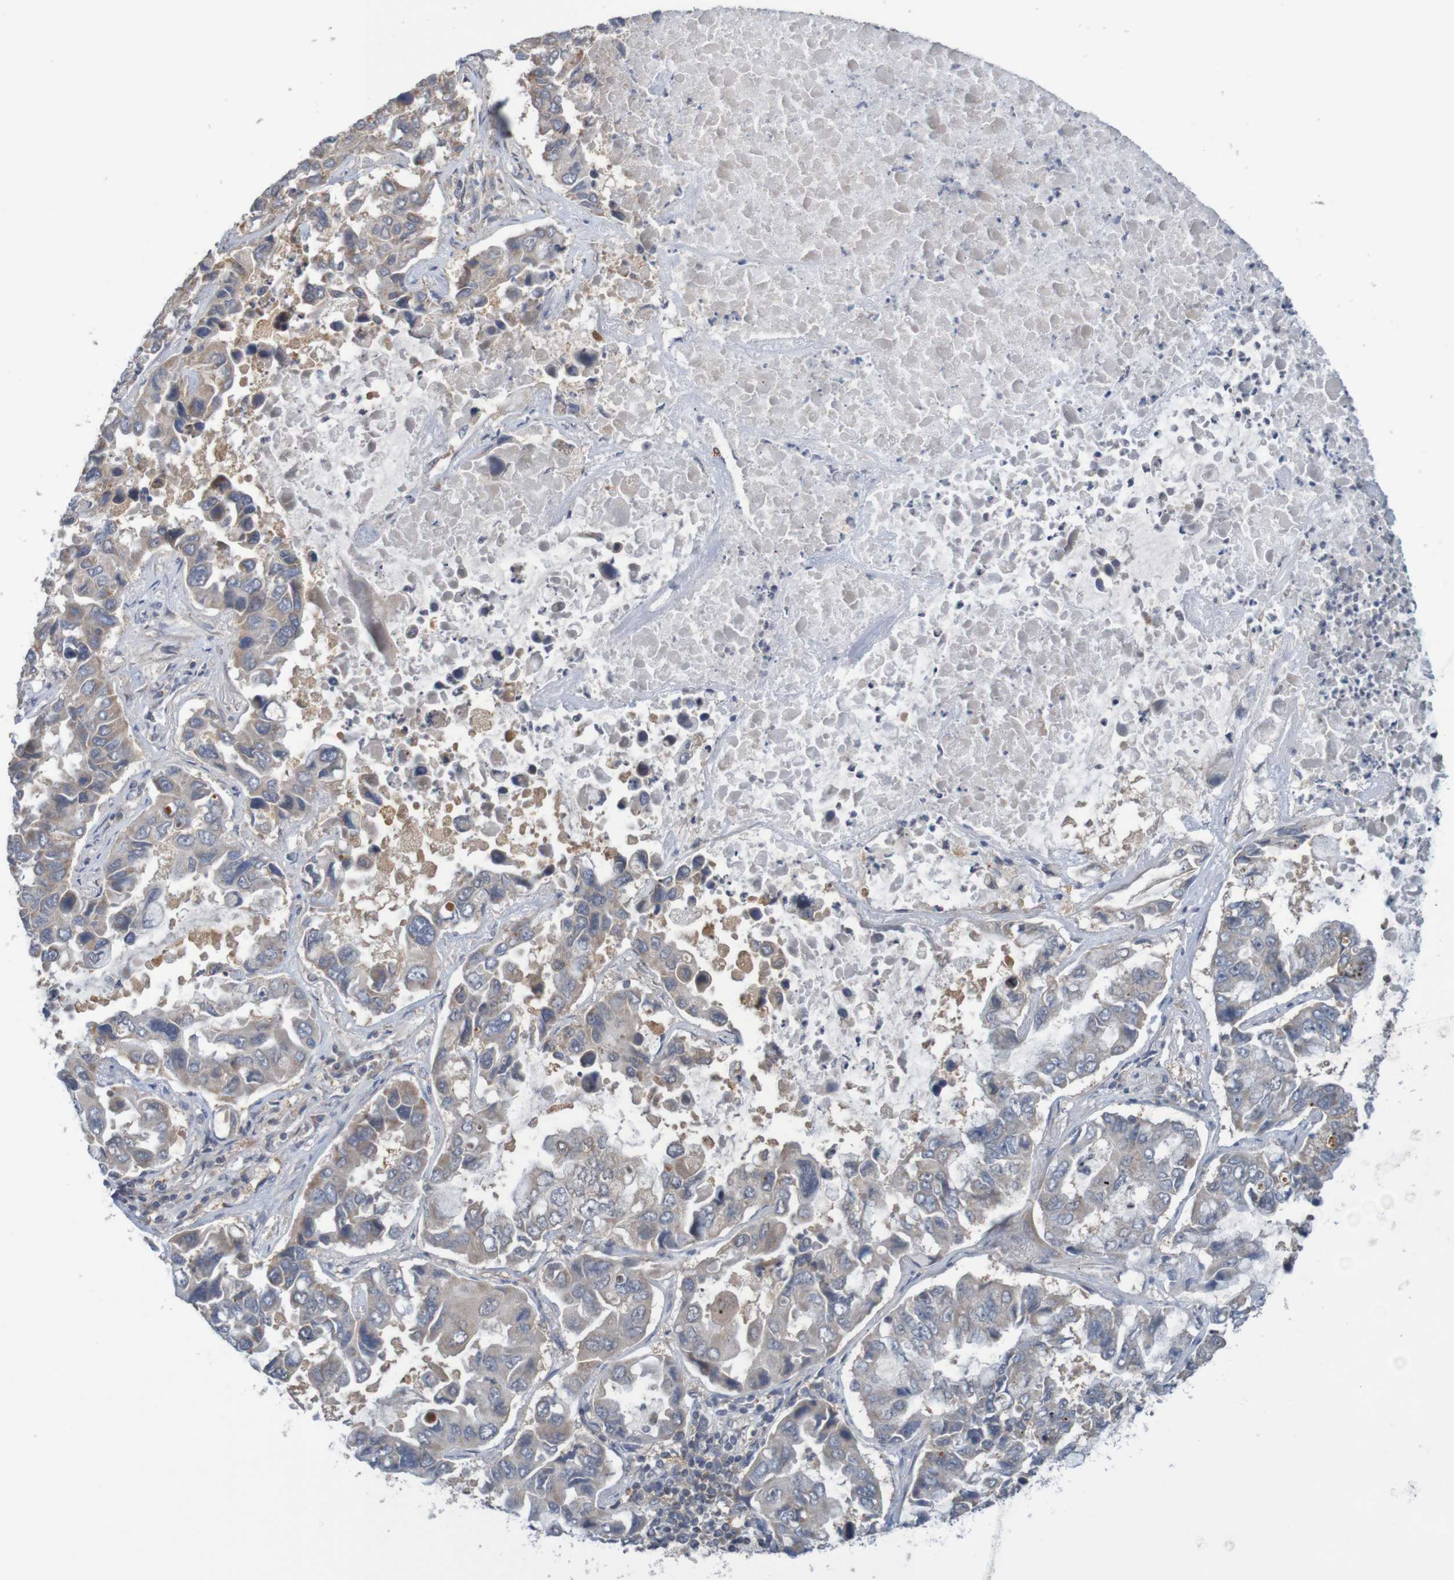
{"staining": {"intensity": "weak", "quantity": "<25%", "location": "cytoplasmic/membranous"}, "tissue": "lung cancer", "cell_type": "Tumor cells", "image_type": "cancer", "snomed": [{"axis": "morphology", "description": "Adenocarcinoma, NOS"}, {"axis": "topography", "description": "Lung"}], "caption": "High magnification brightfield microscopy of lung cancer stained with DAB (3,3'-diaminobenzidine) (brown) and counterstained with hematoxylin (blue): tumor cells show no significant expression.", "gene": "ANKK1", "patient": {"sex": "male", "age": 64}}